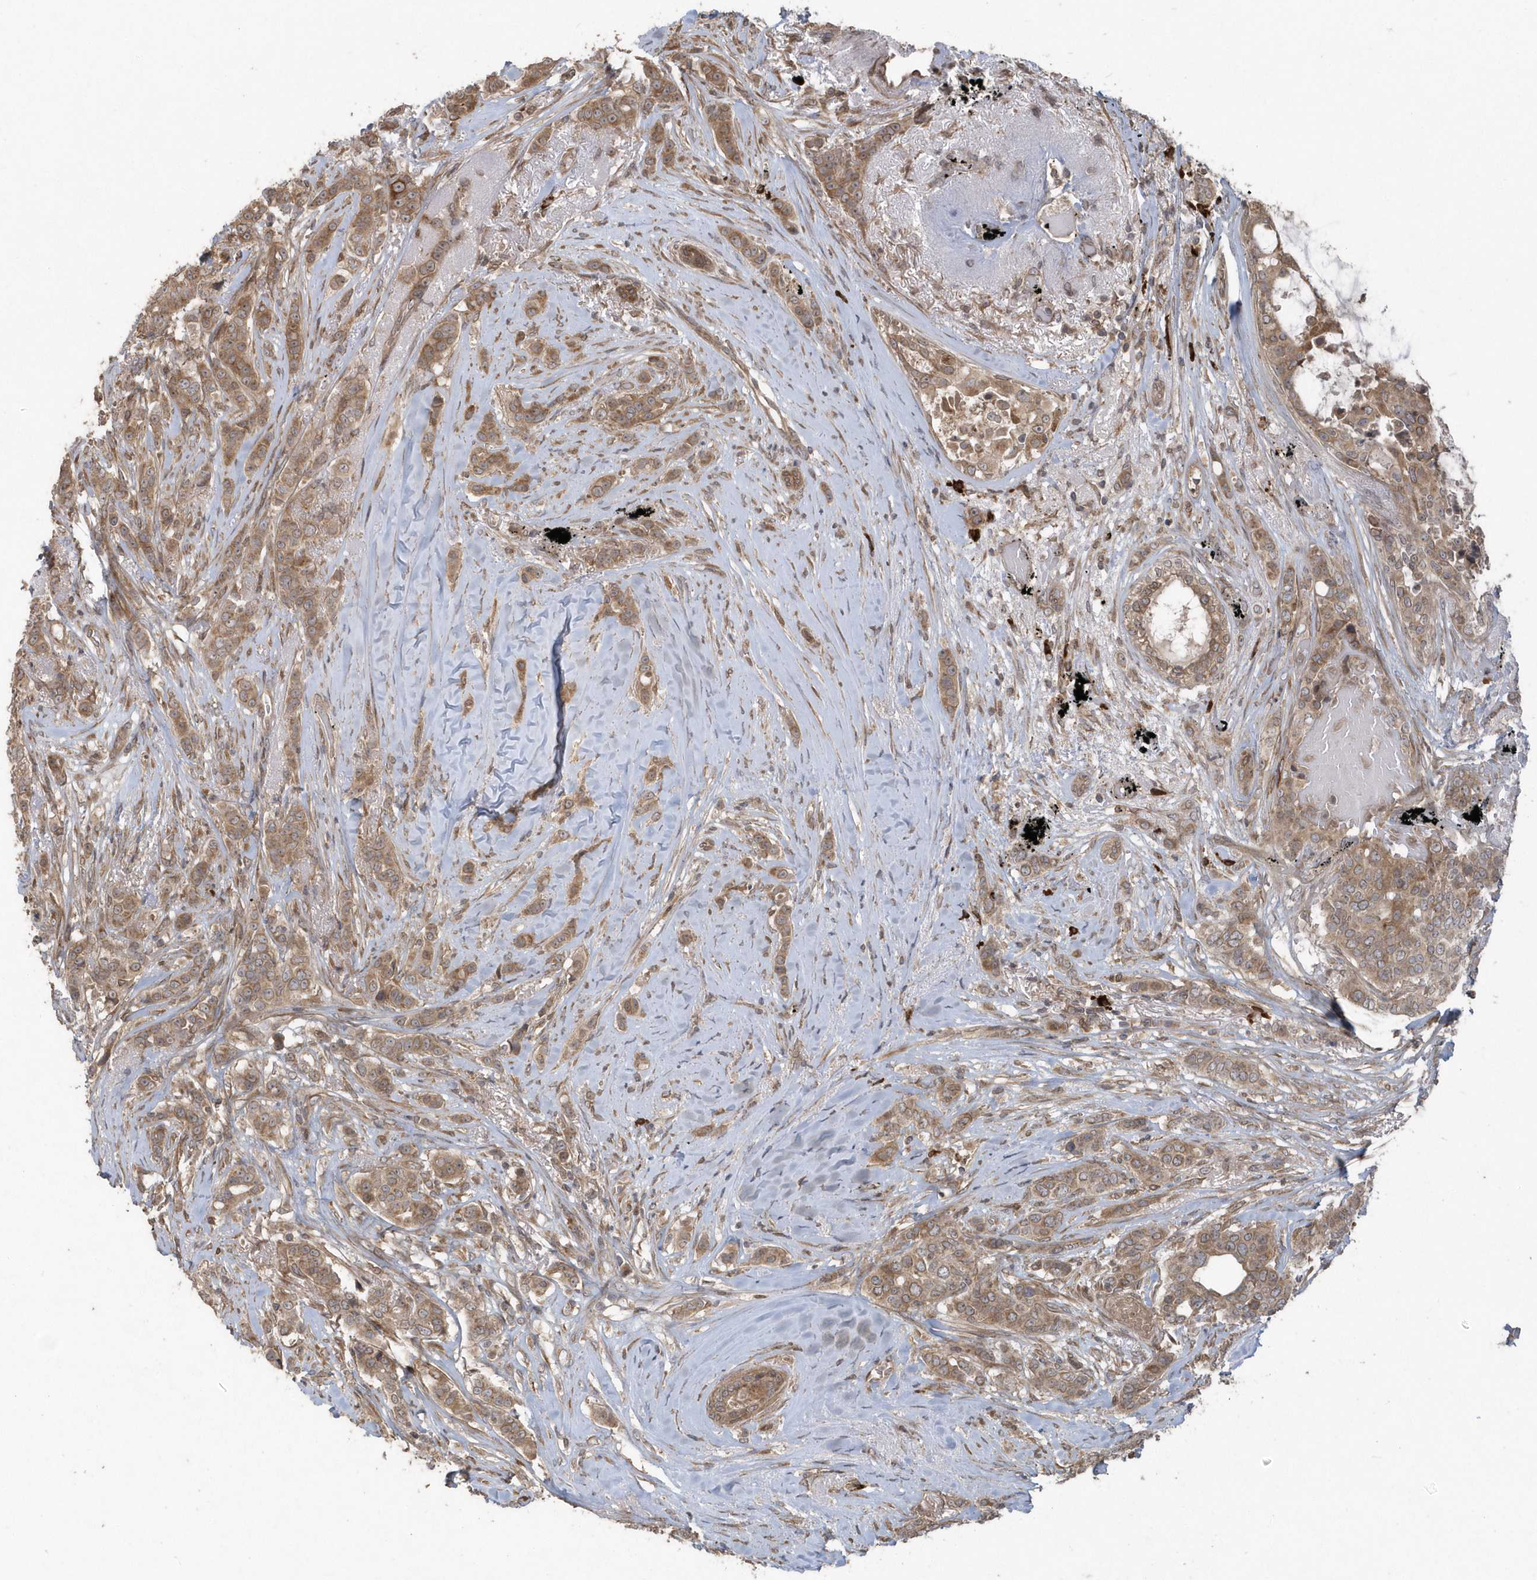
{"staining": {"intensity": "moderate", "quantity": ">75%", "location": "cytoplasmic/membranous"}, "tissue": "breast cancer", "cell_type": "Tumor cells", "image_type": "cancer", "snomed": [{"axis": "morphology", "description": "Lobular carcinoma"}, {"axis": "topography", "description": "Breast"}], "caption": "Immunohistochemistry (IHC) (DAB (3,3'-diaminobenzidine)) staining of human lobular carcinoma (breast) shows moderate cytoplasmic/membranous protein staining in about >75% of tumor cells.", "gene": "HERPUD1", "patient": {"sex": "female", "age": 51}}